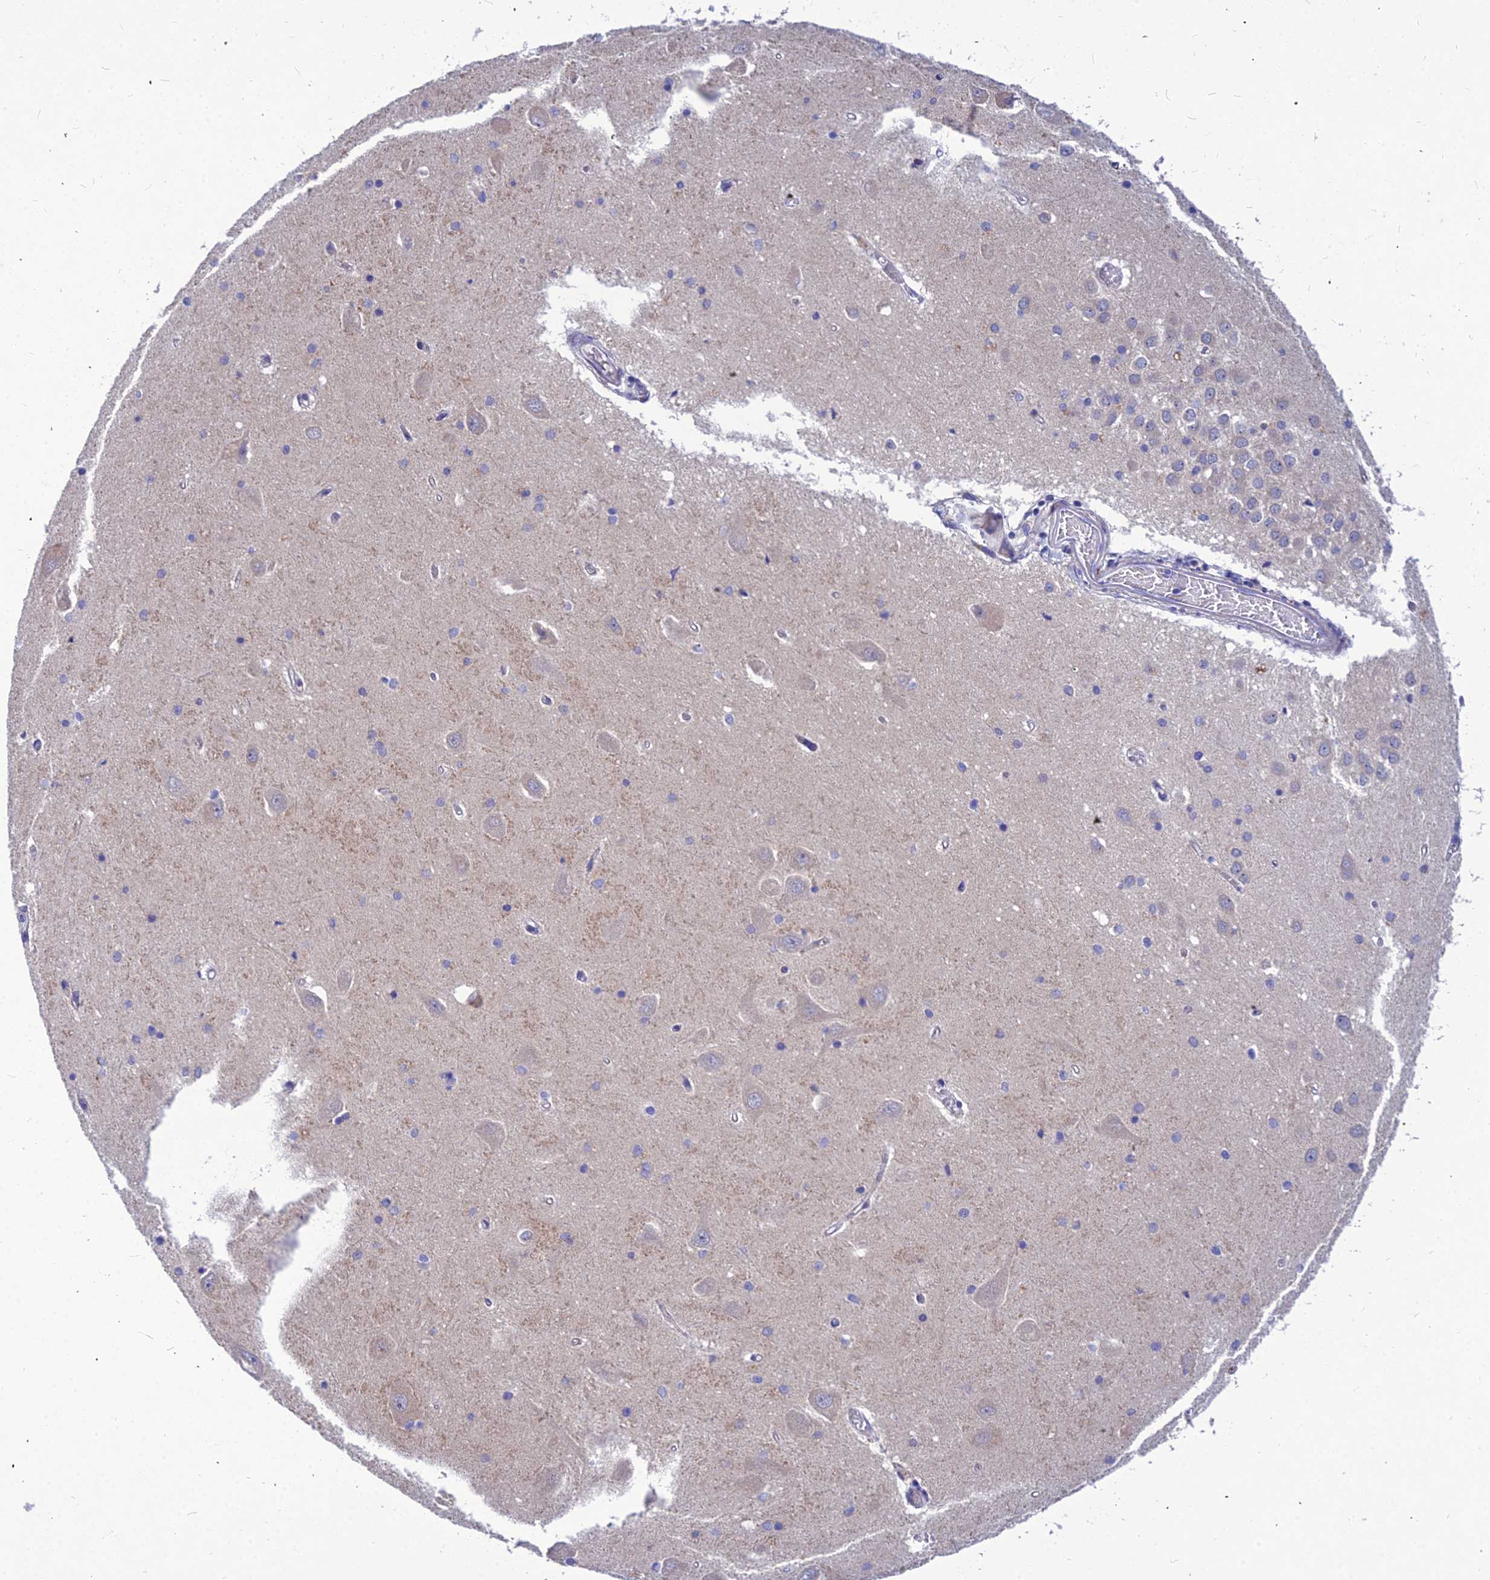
{"staining": {"intensity": "negative", "quantity": "none", "location": "none"}, "tissue": "hippocampus", "cell_type": "Glial cells", "image_type": "normal", "snomed": [{"axis": "morphology", "description": "Normal tissue, NOS"}, {"axis": "topography", "description": "Hippocampus"}], "caption": "Immunohistochemistry (IHC) of benign hippocampus demonstrates no expression in glial cells.", "gene": "DMRTA1", "patient": {"sex": "male", "age": 45}}